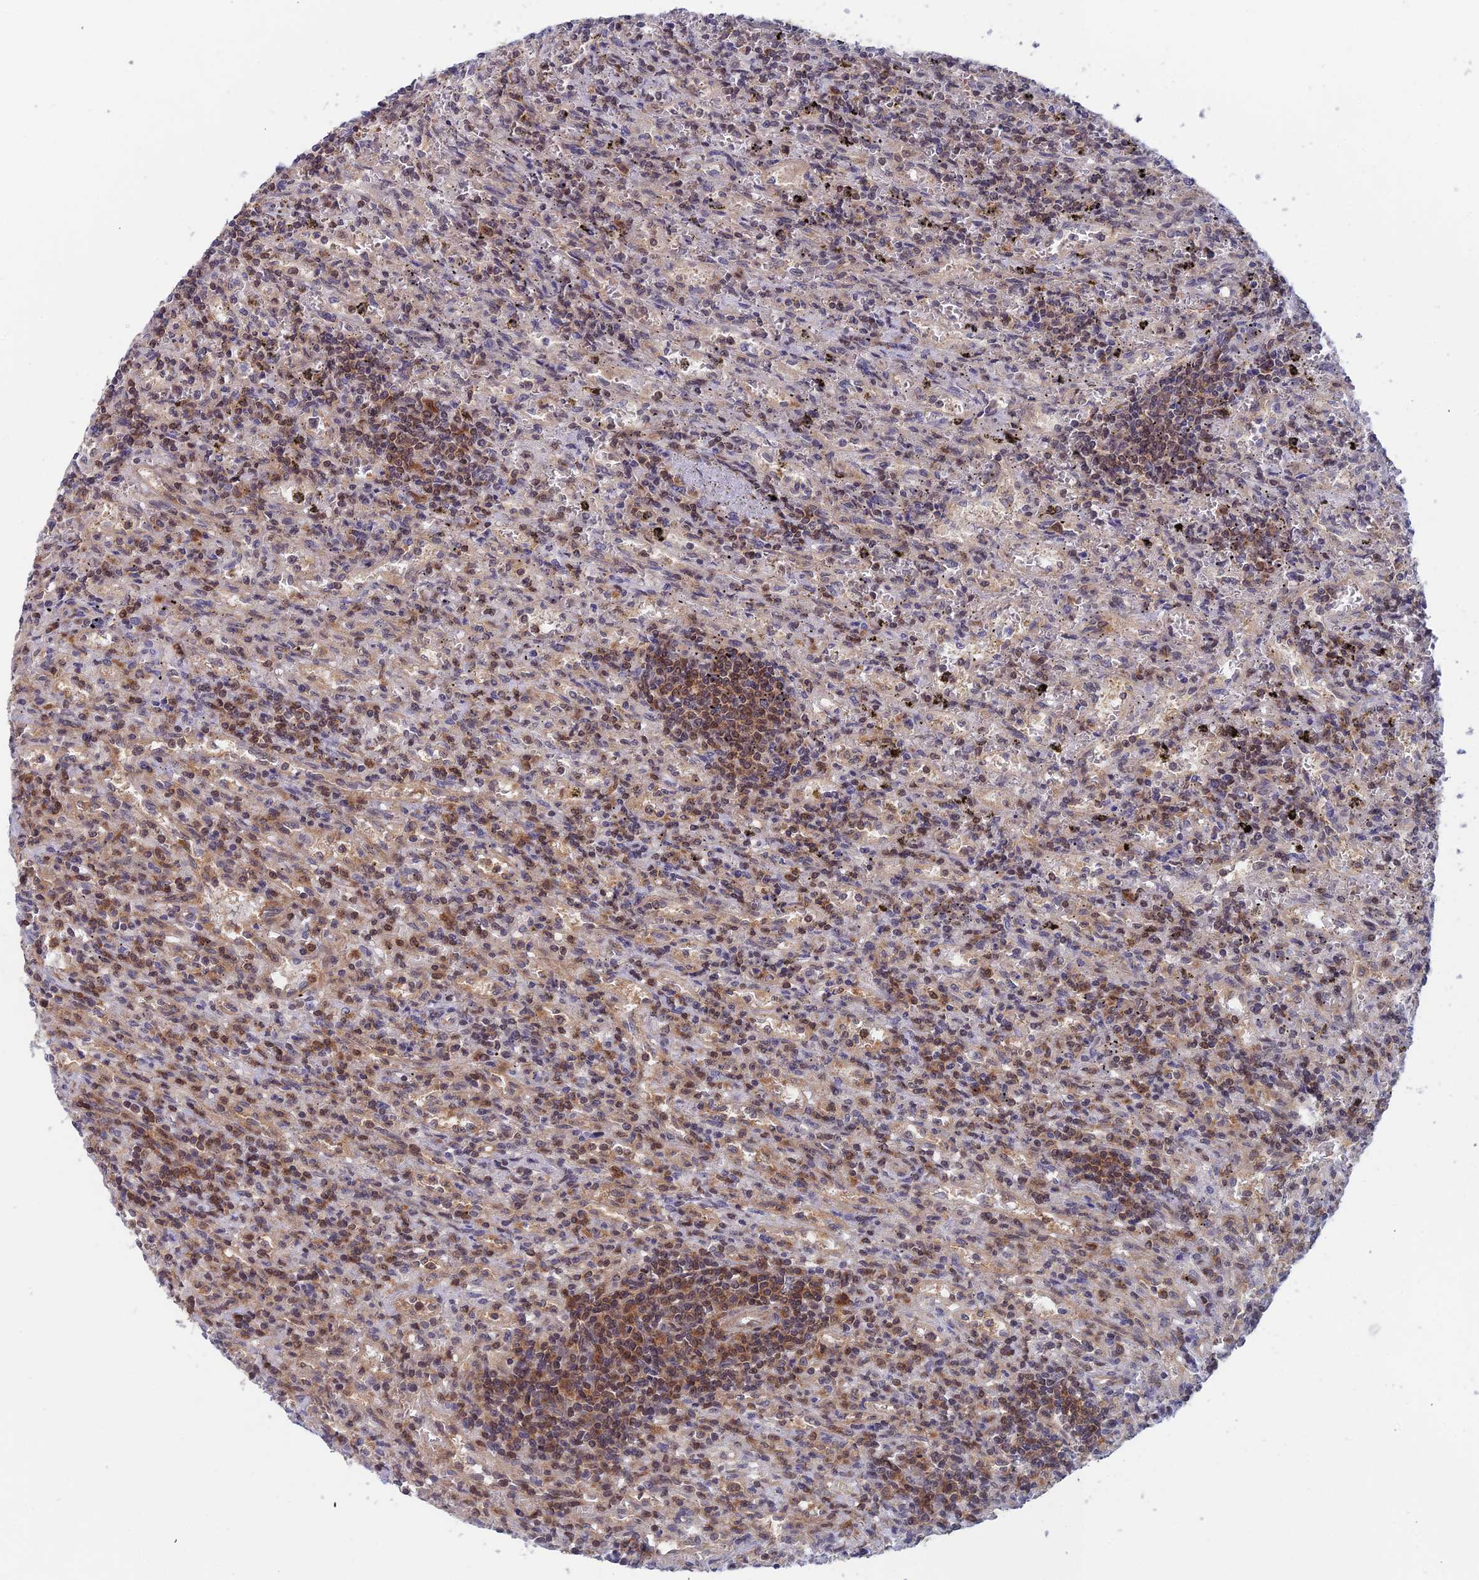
{"staining": {"intensity": "moderate", "quantity": "25%-75%", "location": "cytoplasmic/membranous,nuclear"}, "tissue": "lymphoma", "cell_type": "Tumor cells", "image_type": "cancer", "snomed": [{"axis": "morphology", "description": "Malignant lymphoma, non-Hodgkin's type, Low grade"}, {"axis": "topography", "description": "Spleen"}], "caption": "DAB (3,3'-diaminobenzidine) immunohistochemical staining of low-grade malignant lymphoma, non-Hodgkin's type shows moderate cytoplasmic/membranous and nuclear protein expression in approximately 25%-75% of tumor cells.", "gene": "IGBP1", "patient": {"sex": "male", "age": 76}}